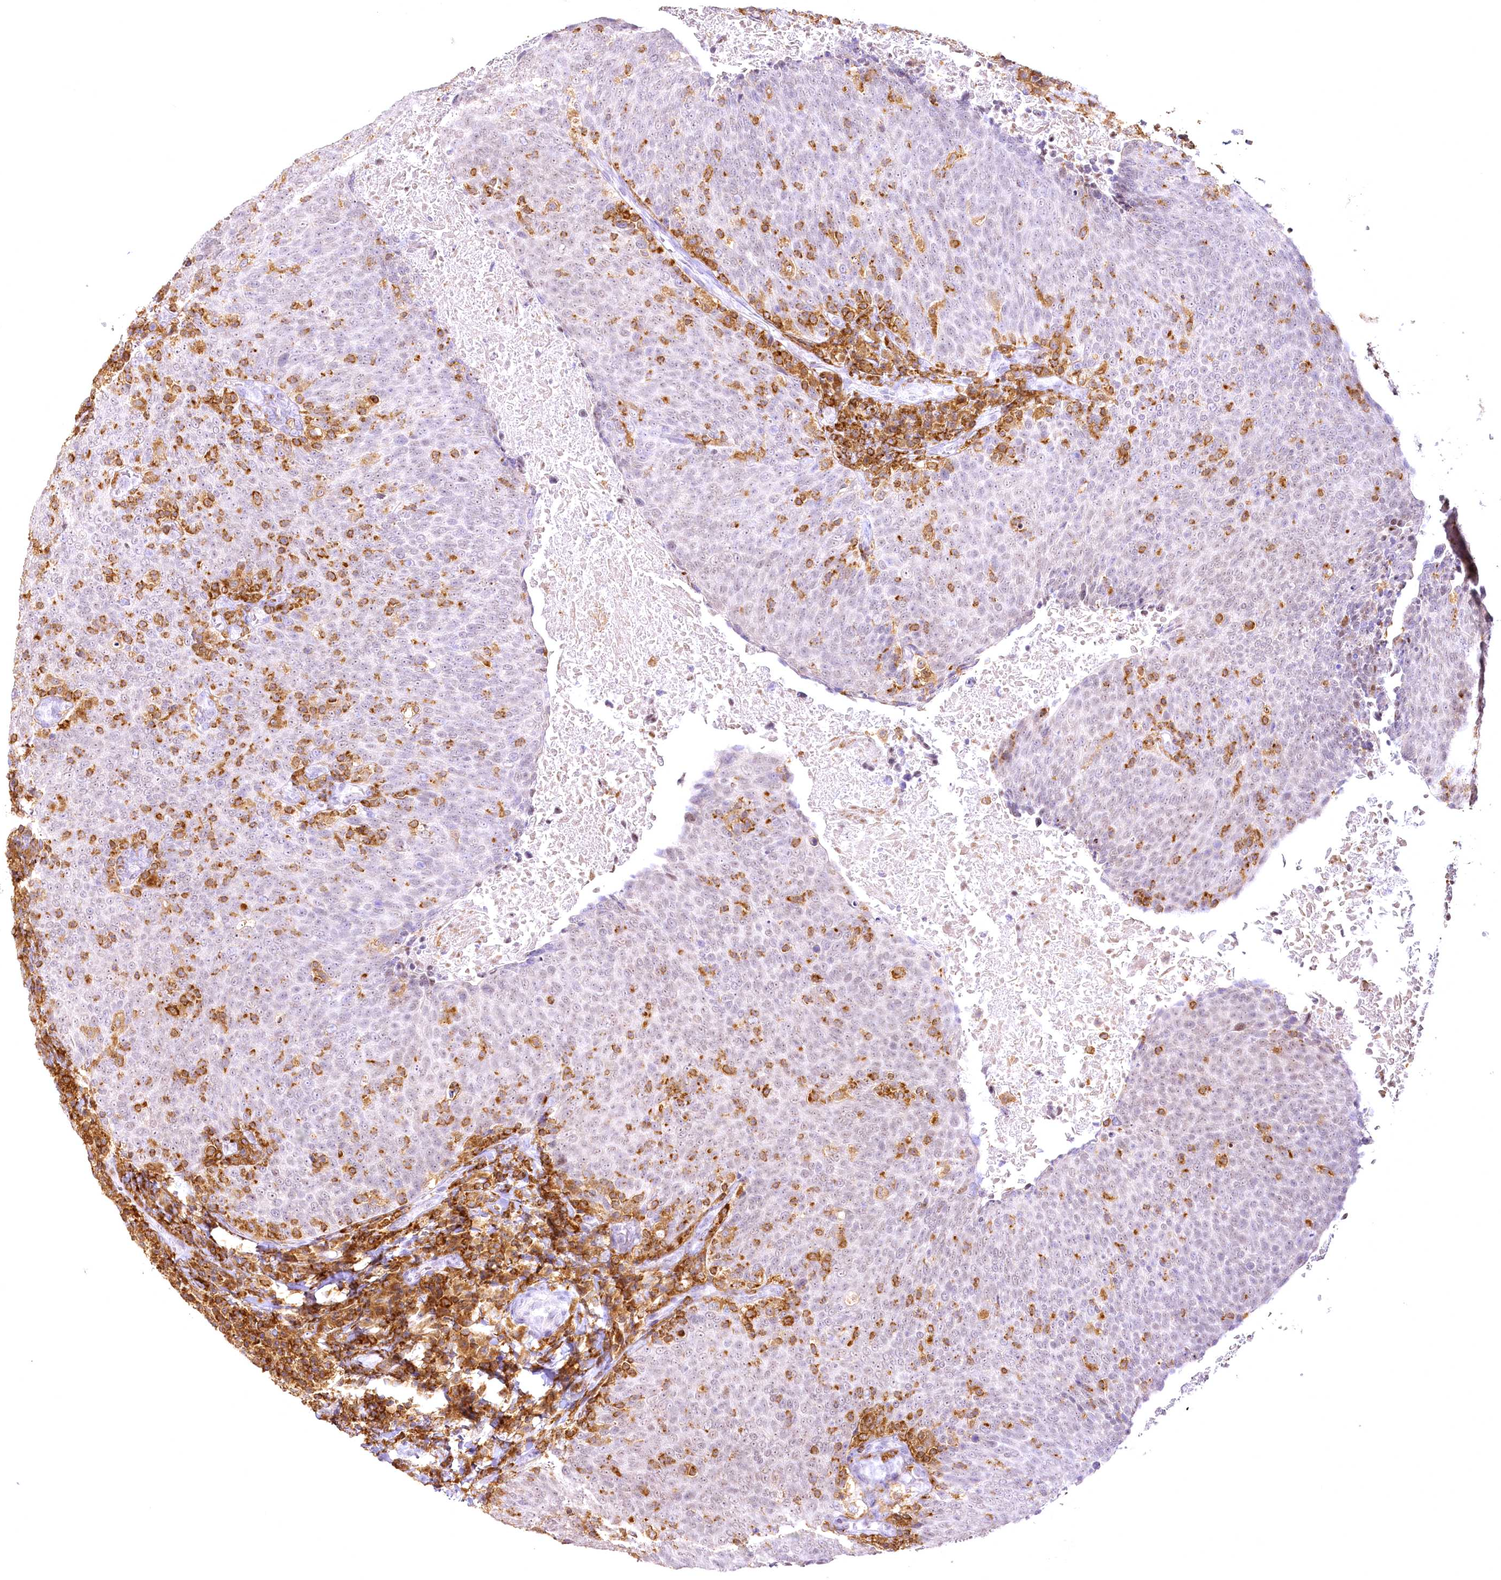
{"staining": {"intensity": "negative", "quantity": "none", "location": "none"}, "tissue": "head and neck cancer", "cell_type": "Tumor cells", "image_type": "cancer", "snomed": [{"axis": "morphology", "description": "Squamous cell carcinoma, NOS"}, {"axis": "morphology", "description": "Squamous cell carcinoma, metastatic, NOS"}, {"axis": "topography", "description": "Lymph node"}, {"axis": "topography", "description": "Head-Neck"}], "caption": "High magnification brightfield microscopy of head and neck cancer (metastatic squamous cell carcinoma) stained with DAB (3,3'-diaminobenzidine) (brown) and counterstained with hematoxylin (blue): tumor cells show no significant staining.", "gene": "DOCK2", "patient": {"sex": "male", "age": 62}}